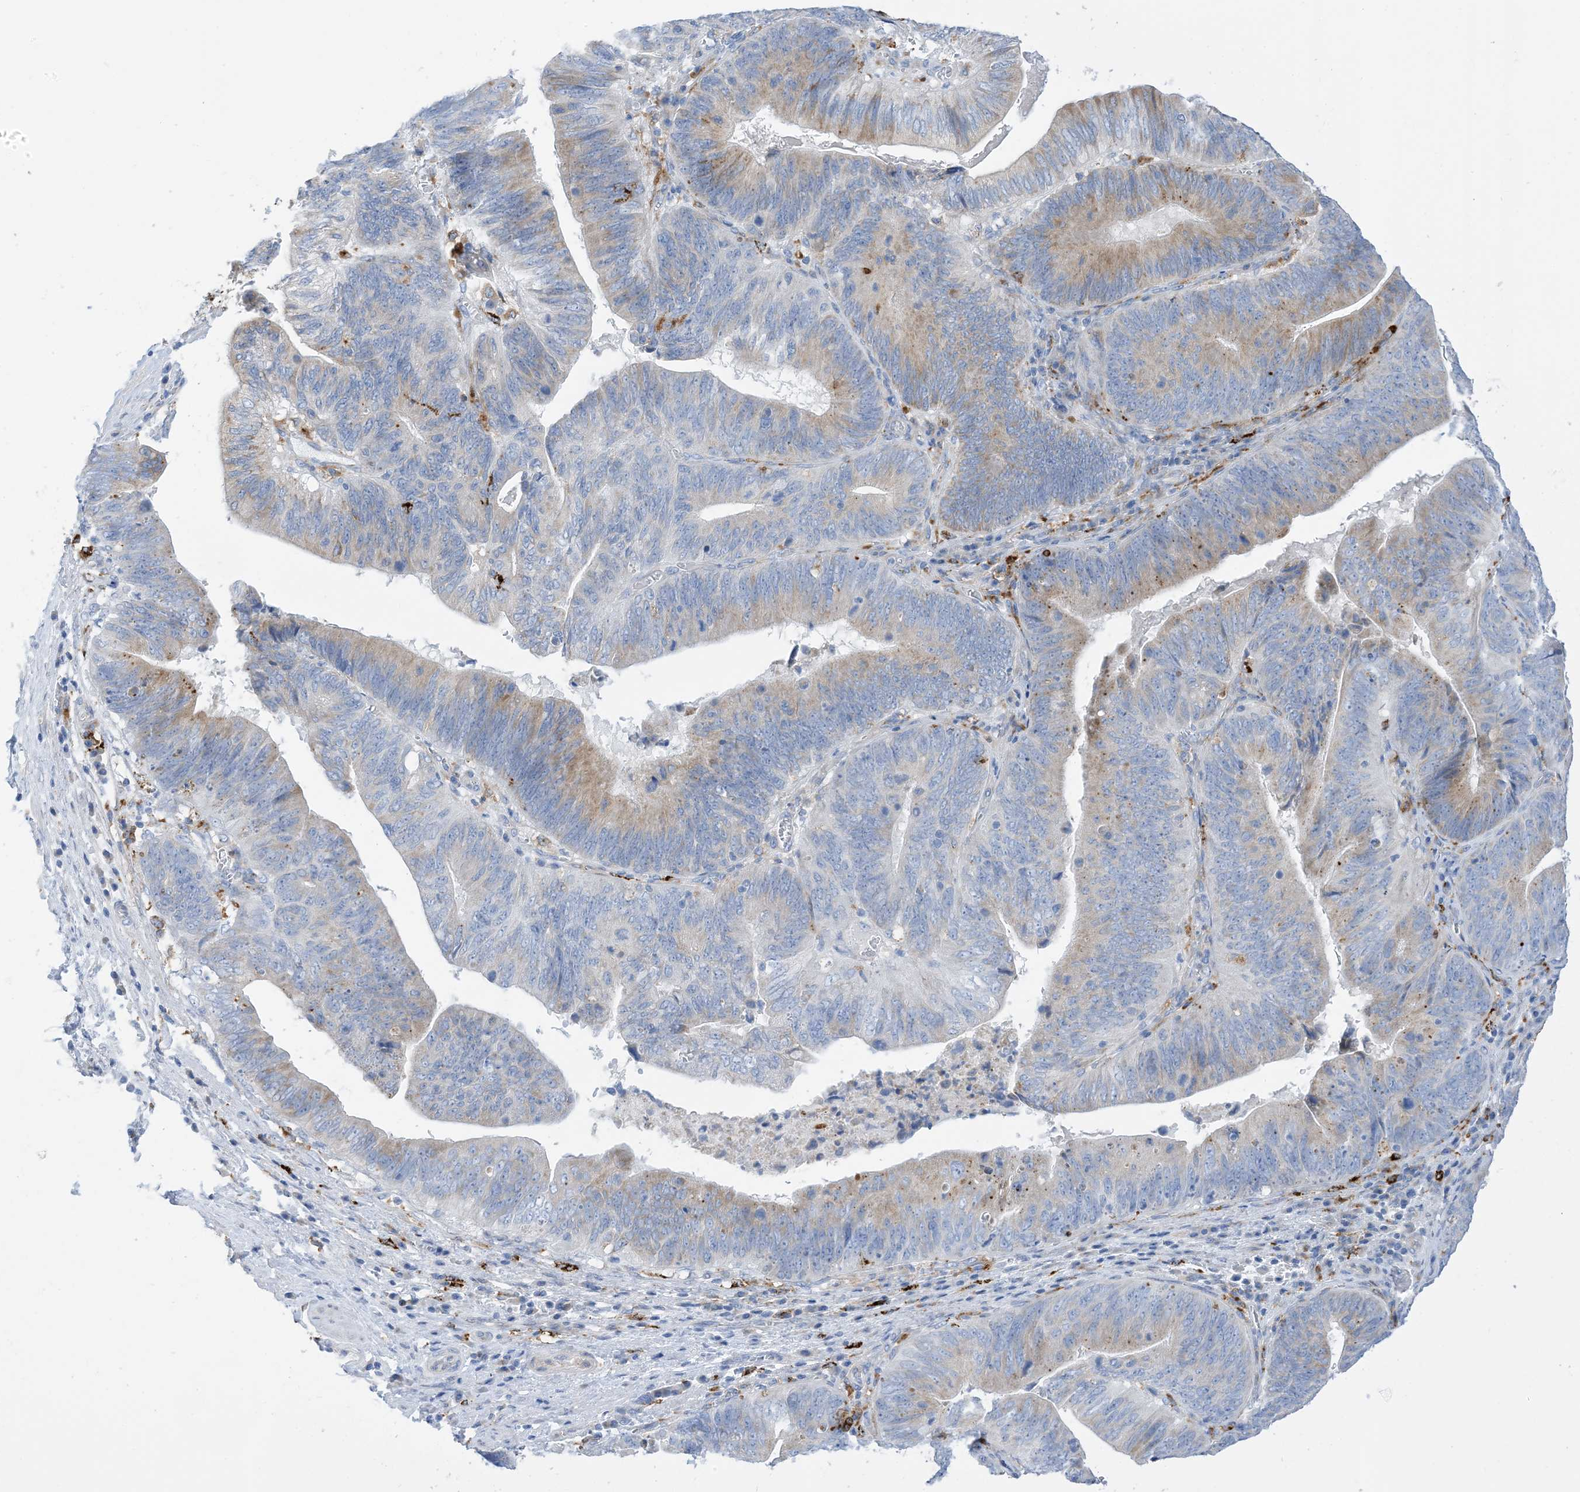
{"staining": {"intensity": "weak", "quantity": "25%-75%", "location": "cytoplasmic/membranous"}, "tissue": "pancreatic cancer", "cell_type": "Tumor cells", "image_type": "cancer", "snomed": [{"axis": "morphology", "description": "Adenocarcinoma, NOS"}, {"axis": "topography", "description": "Pancreas"}], "caption": "A brown stain shows weak cytoplasmic/membranous staining of a protein in pancreatic cancer tumor cells.", "gene": "DPH3", "patient": {"sex": "male", "age": 63}}